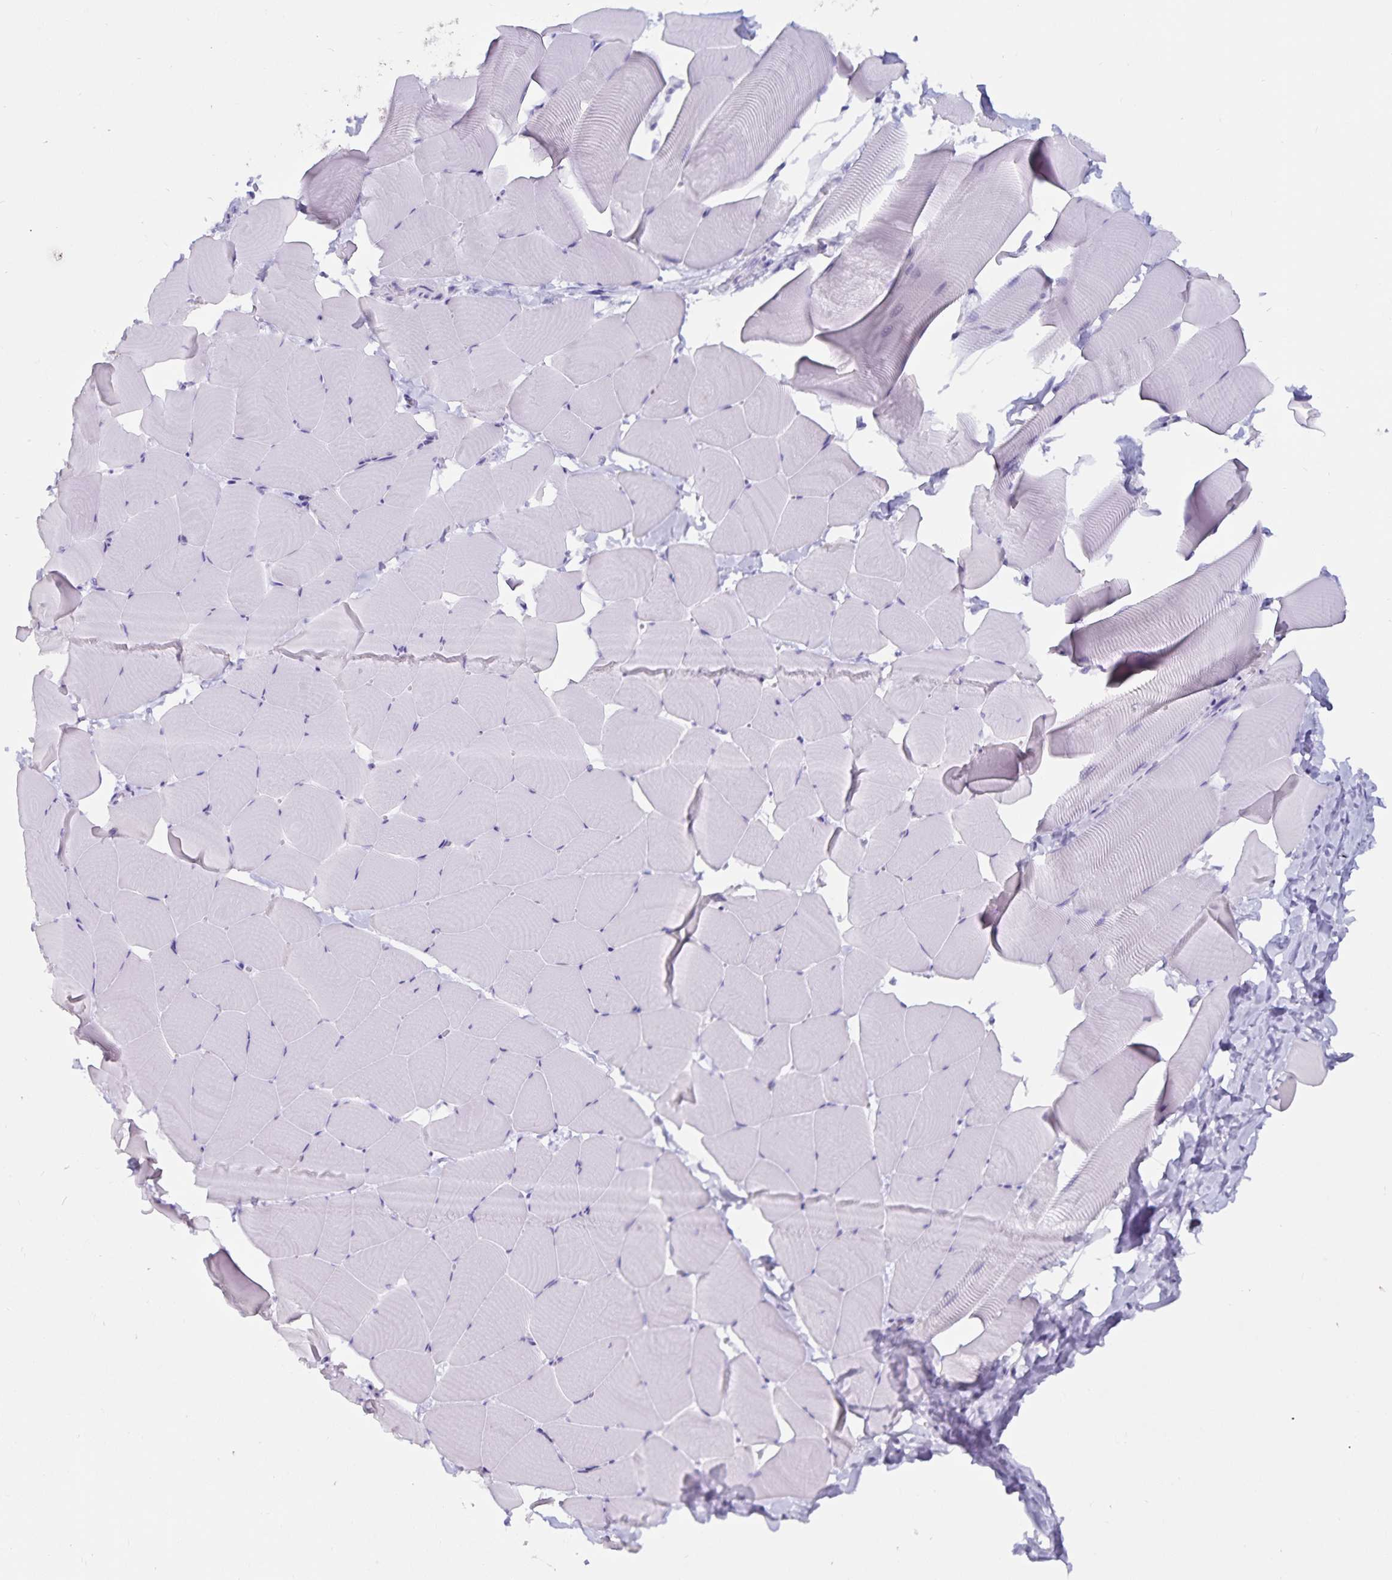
{"staining": {"intensity": "negative", "quantity": "none", "location": "none"}, "tissue": "skeletal muscle", "cell_type": "Myocytes", "image_type": "normal", "snomed": [{"axis": "morphology", "description": "Normal tissue, NOS"}, {"axis": "topography", "description": "Skeletal muscle"}], "caption": "Immunohistochemistry (IHC) histopathology image of benign skeletal muscle: human skeletal muscle stained with DAB displays no significant protein positivity in myocytes.", "gene": "GPR137", "patient": {"sex": "male", "age": 25}}